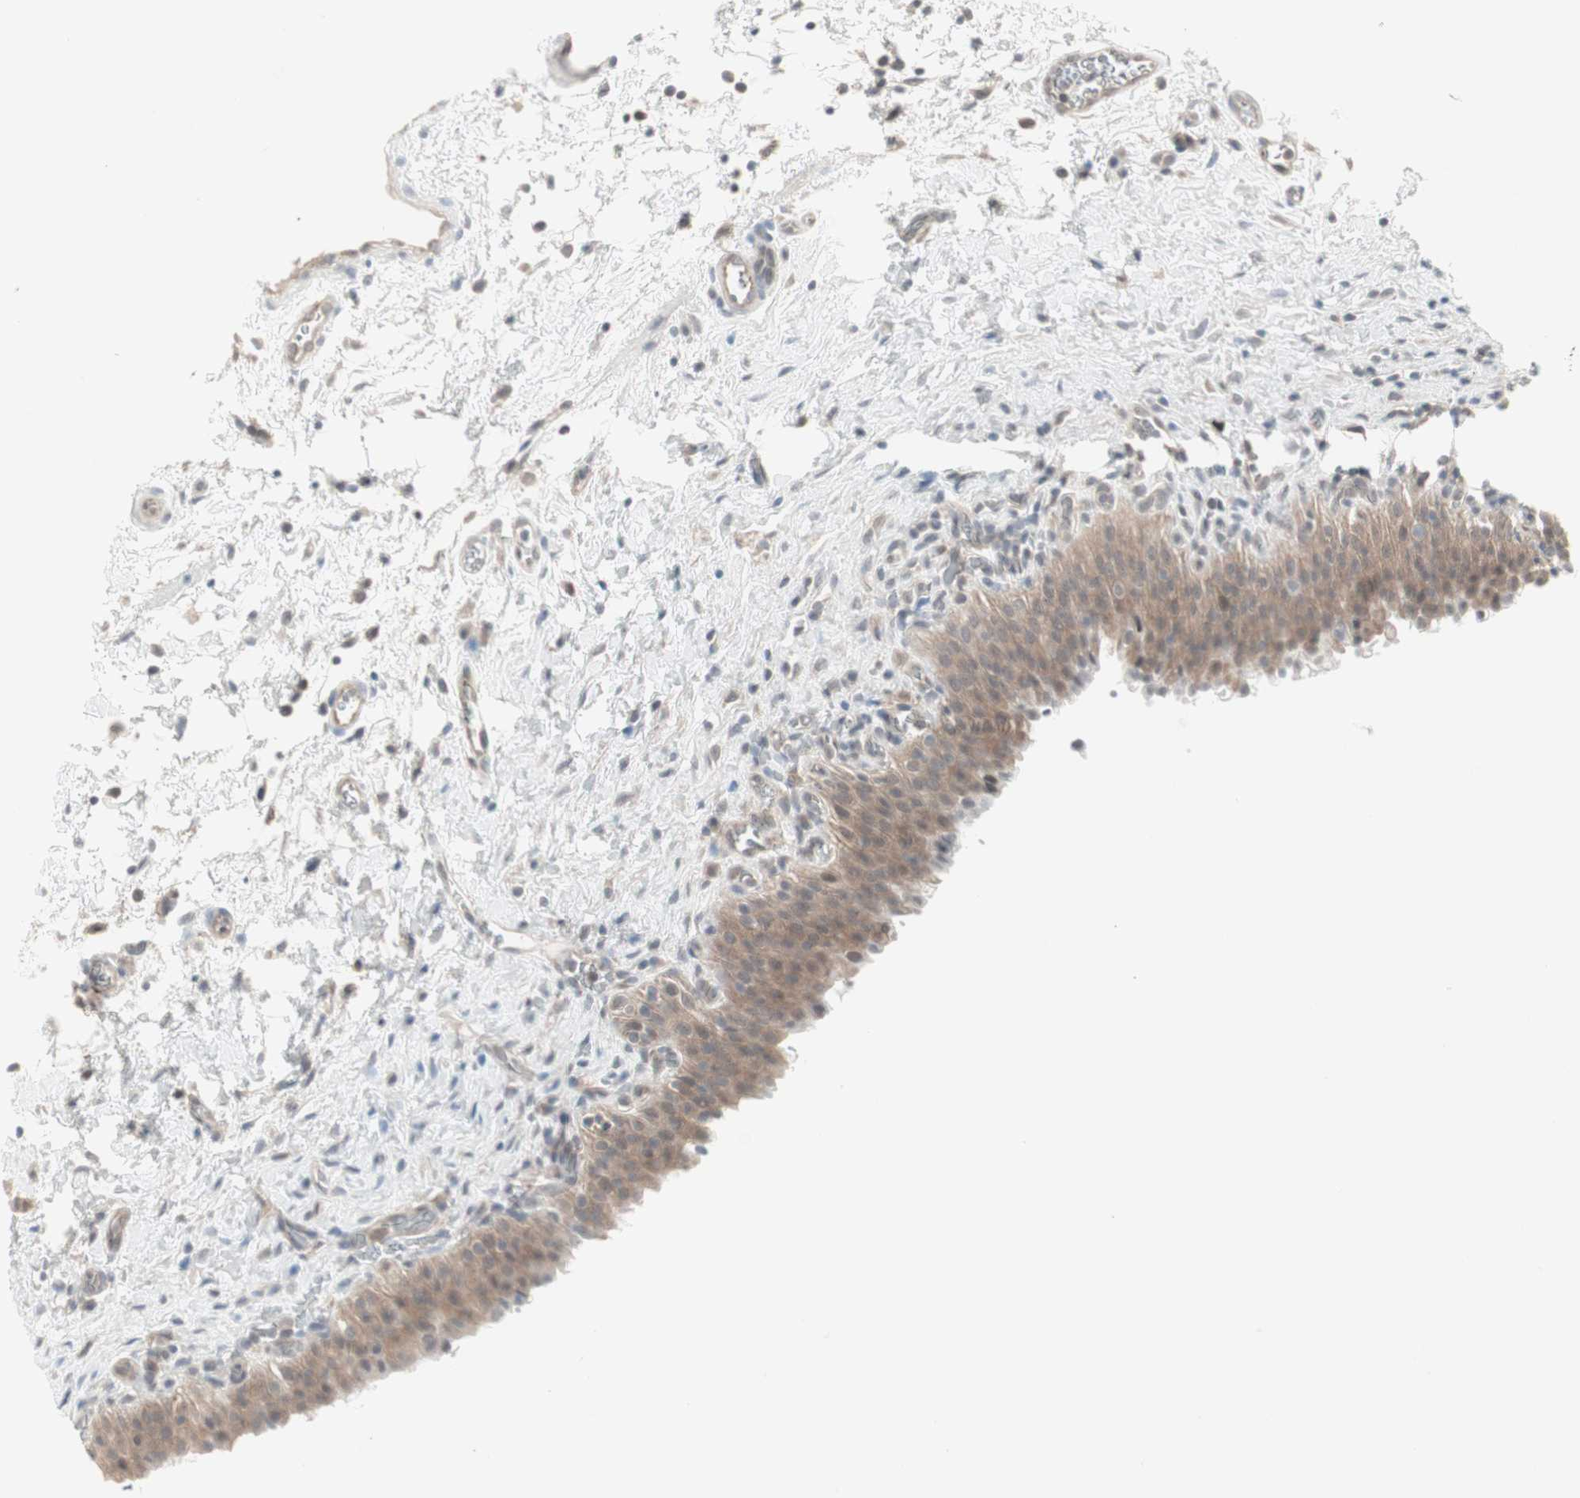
{"staining": {"intensity": "moderate", "quantity": ">75%", "location": "cytoplasmic/membranous"}, "tissue": "urinary bladder", "cell_type": "Urothelial cells", "image_type": "normal", "snomed": [{"axis": "morphology", "description": "Normal tissue, NOS"}, {"axis": "topography", "description": "Urinary bladder"}], "caption": "Immunohistochemical staining of unremarkable urinary bladder exhibits medium levels of moderate cytoplasmic/membranous positivity in approximately >75% of urothelial cells. The staining was performed using DAB, with brown indicating positive protein expression. Nuclei are stained blue with hematoxylin.", "gene": "PTPA", "patient": {"sex": "male", "age": 51}}